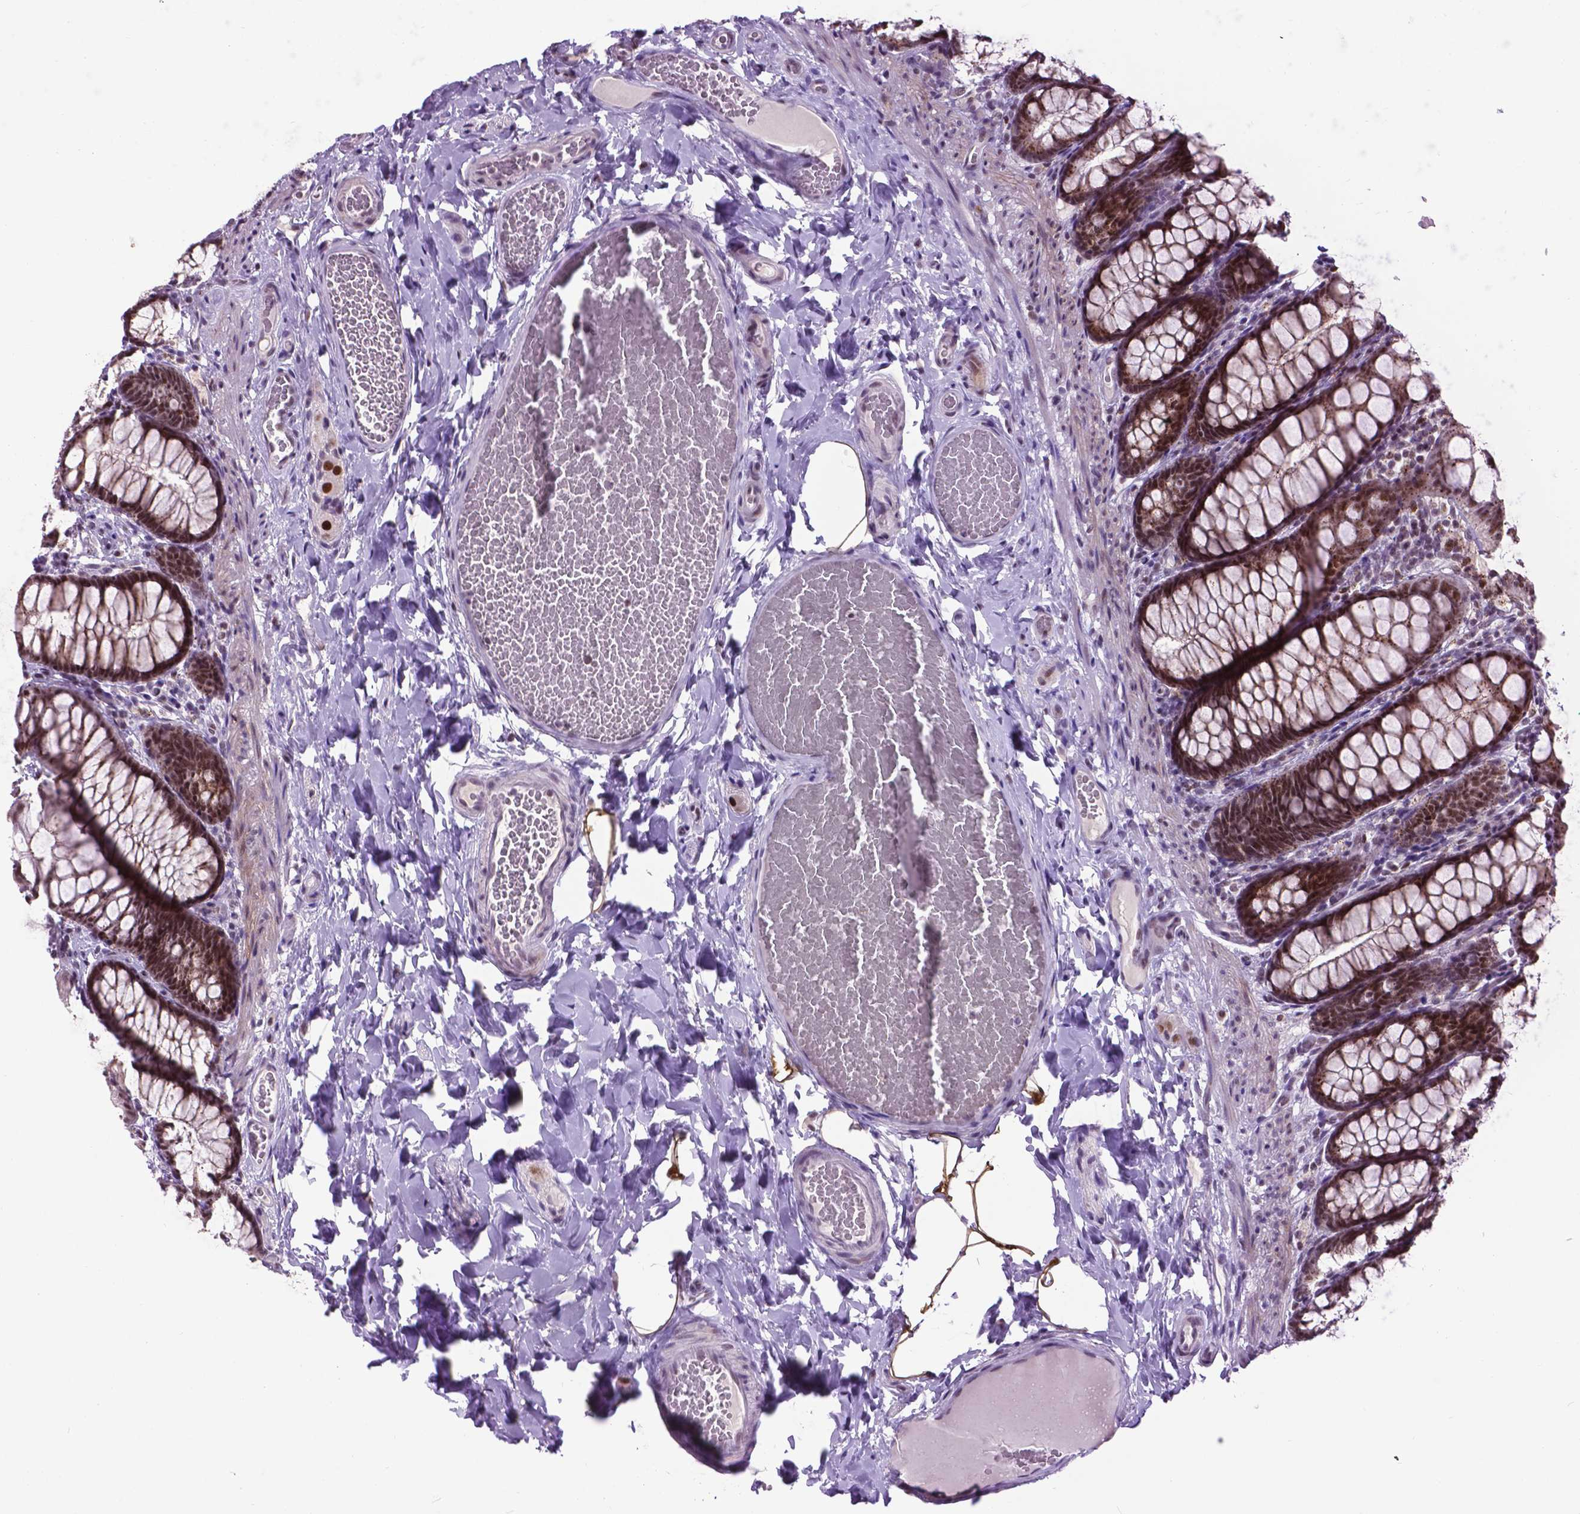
{"staining": {"intensity": "negative", "quantity": "none", "location": "none"}, "tissue": "colon", "cell_type": "Endothelial cells", "image_type": "normal", "snomed": [{"axis": "morphology", "description": "Normal tissue, NOS"}, {"axis": "topography", "description": "Colon"}], "caption": "A high-resolution photomicrograph shows immunohistochemistry (IHC) staining of benign colon, which demonstrates no significant staining in endothelial cells.", "gene": "EAF1", "patient": {"sex": "male", "age": 47}}